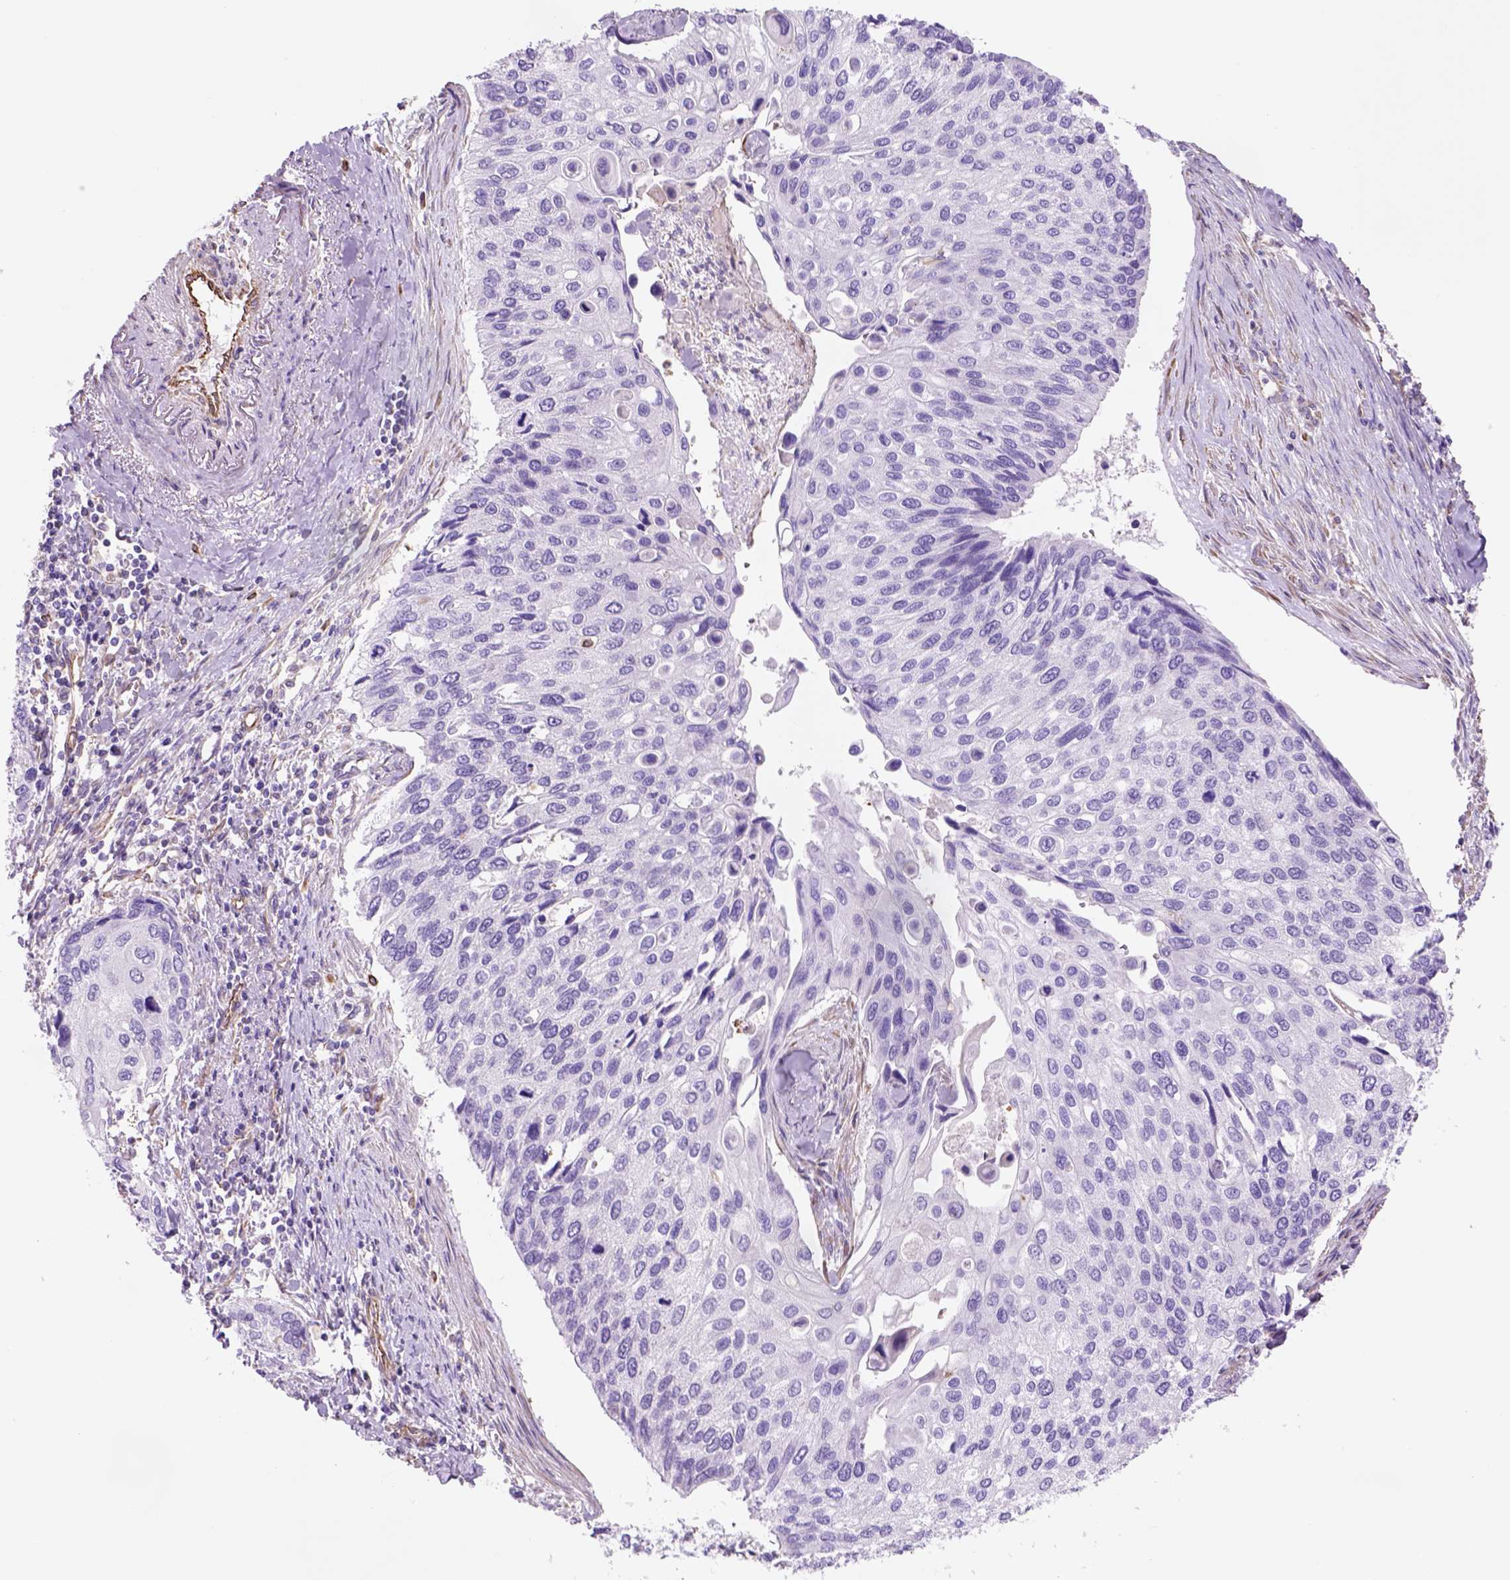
{"staining": {"intensity": "negative", "quantity": "none", "location": "none"}, "tissue": "lung cancer", "cell_type": "Tumor cells", "image_type": "cancer", "snomed": [{"axis": "morphology", "description": "Squamous cell carcinoma, NOS"}, {"axis": "morphology", "description": "Squamous cell carcinoma, metastatic, NOS"}, {"axis": "topography", "description": "Lung"}], "caption": "DAB immunohistochemical staining of human lung squamous cell carcinoma reveals no significant staining in tumor cells. Nuclei are stained in blue.", "gene": "ZZZ3", "patient": {"sex": "male", "age": 63}}